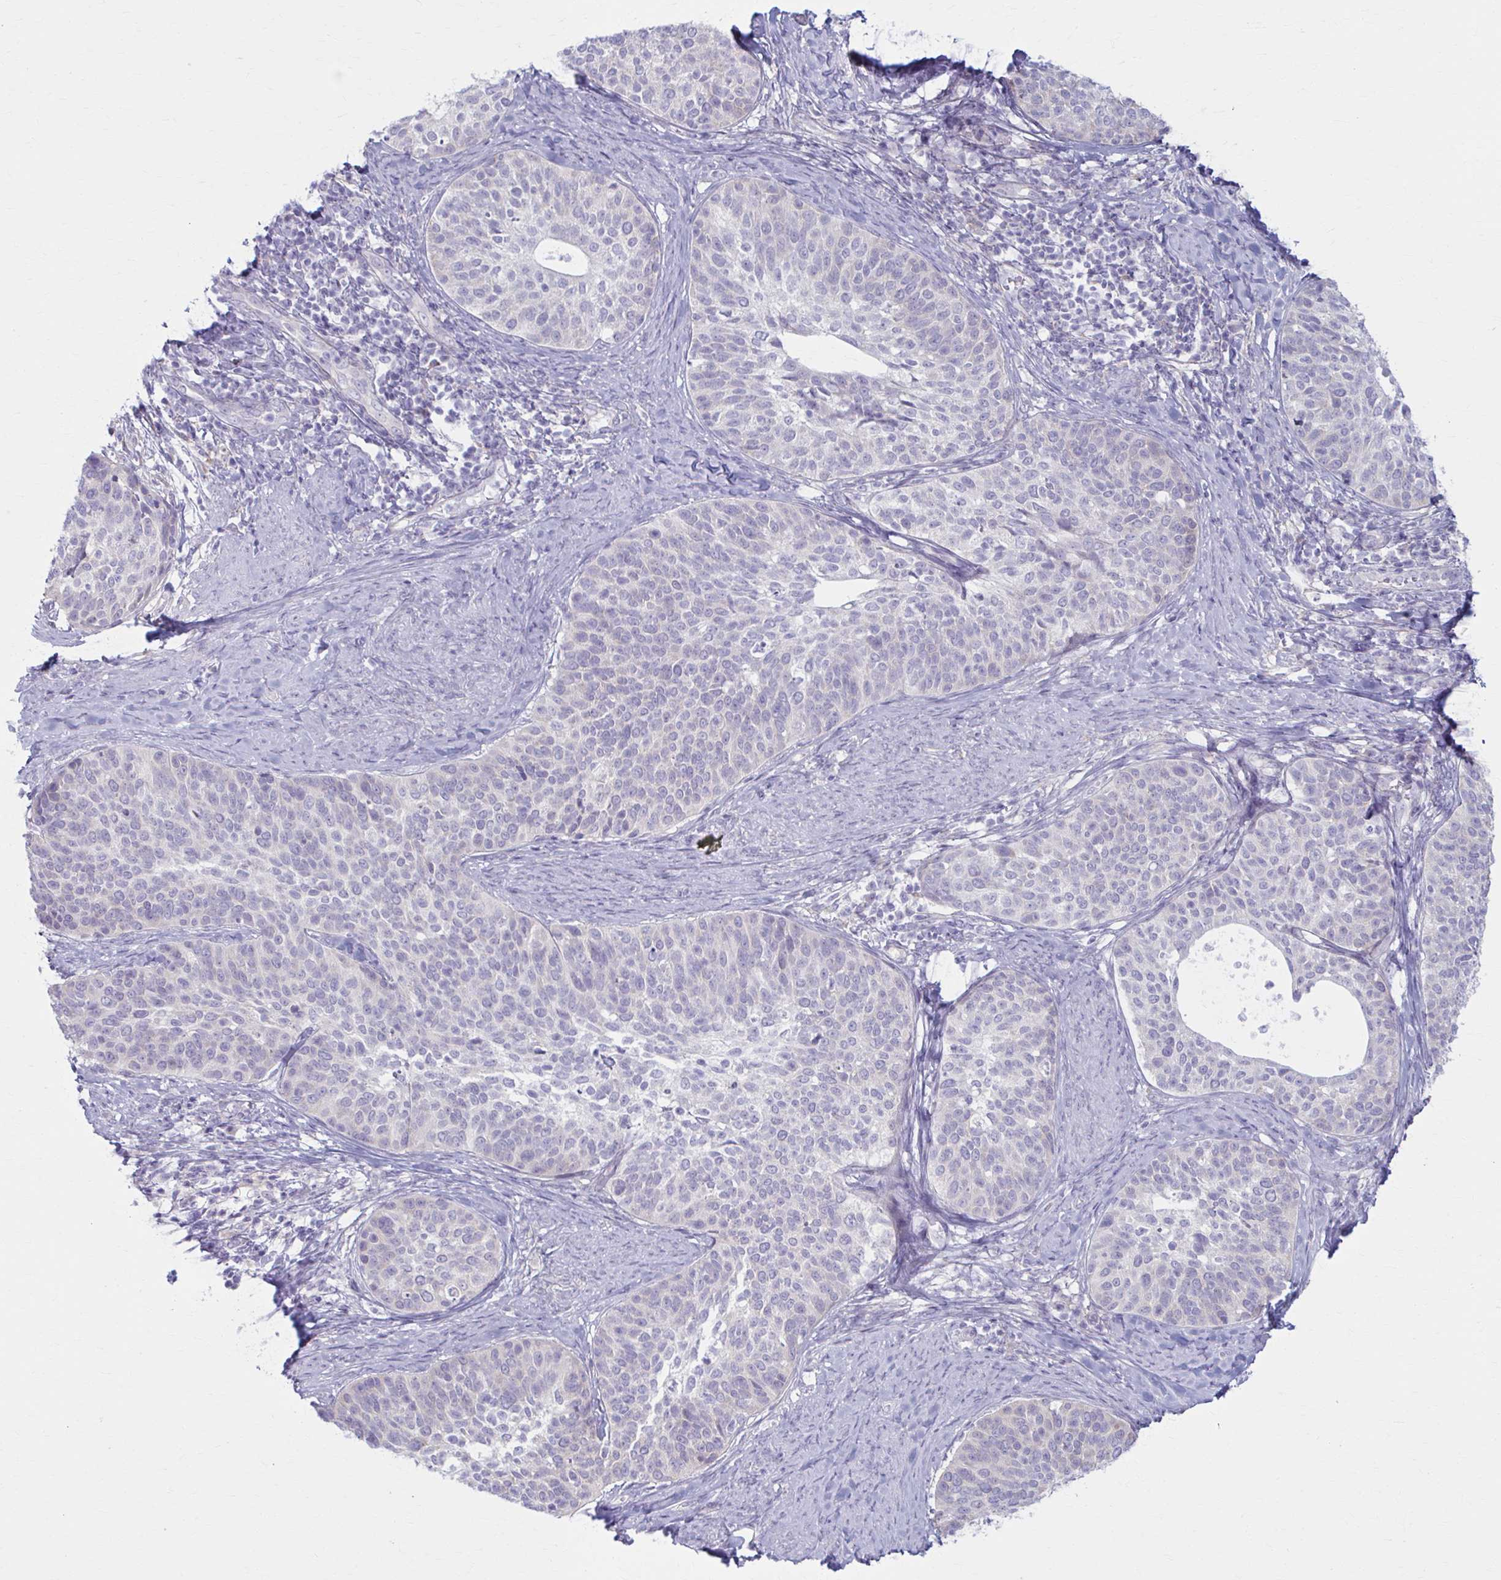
{"staining": {"intensity": "negative", "quantity": "none", "location": "none"}, "tissue": "cervical cancer", "cell_type": "Tumor cells", "image_type": "cancer", "snomed": [{"axis": "morphology", "description": "Squamous cell carcinoma, NOS"}, {"axis": "topography", "description": "Cervix"}], "caption": "DAB immunohistochemical staining of human squamous cell carcinoma (cervical) demonstrates no significant positivity in tumor cells.", "gene": "PRKRA", "patient": {"sex": "female", "age": 69}}